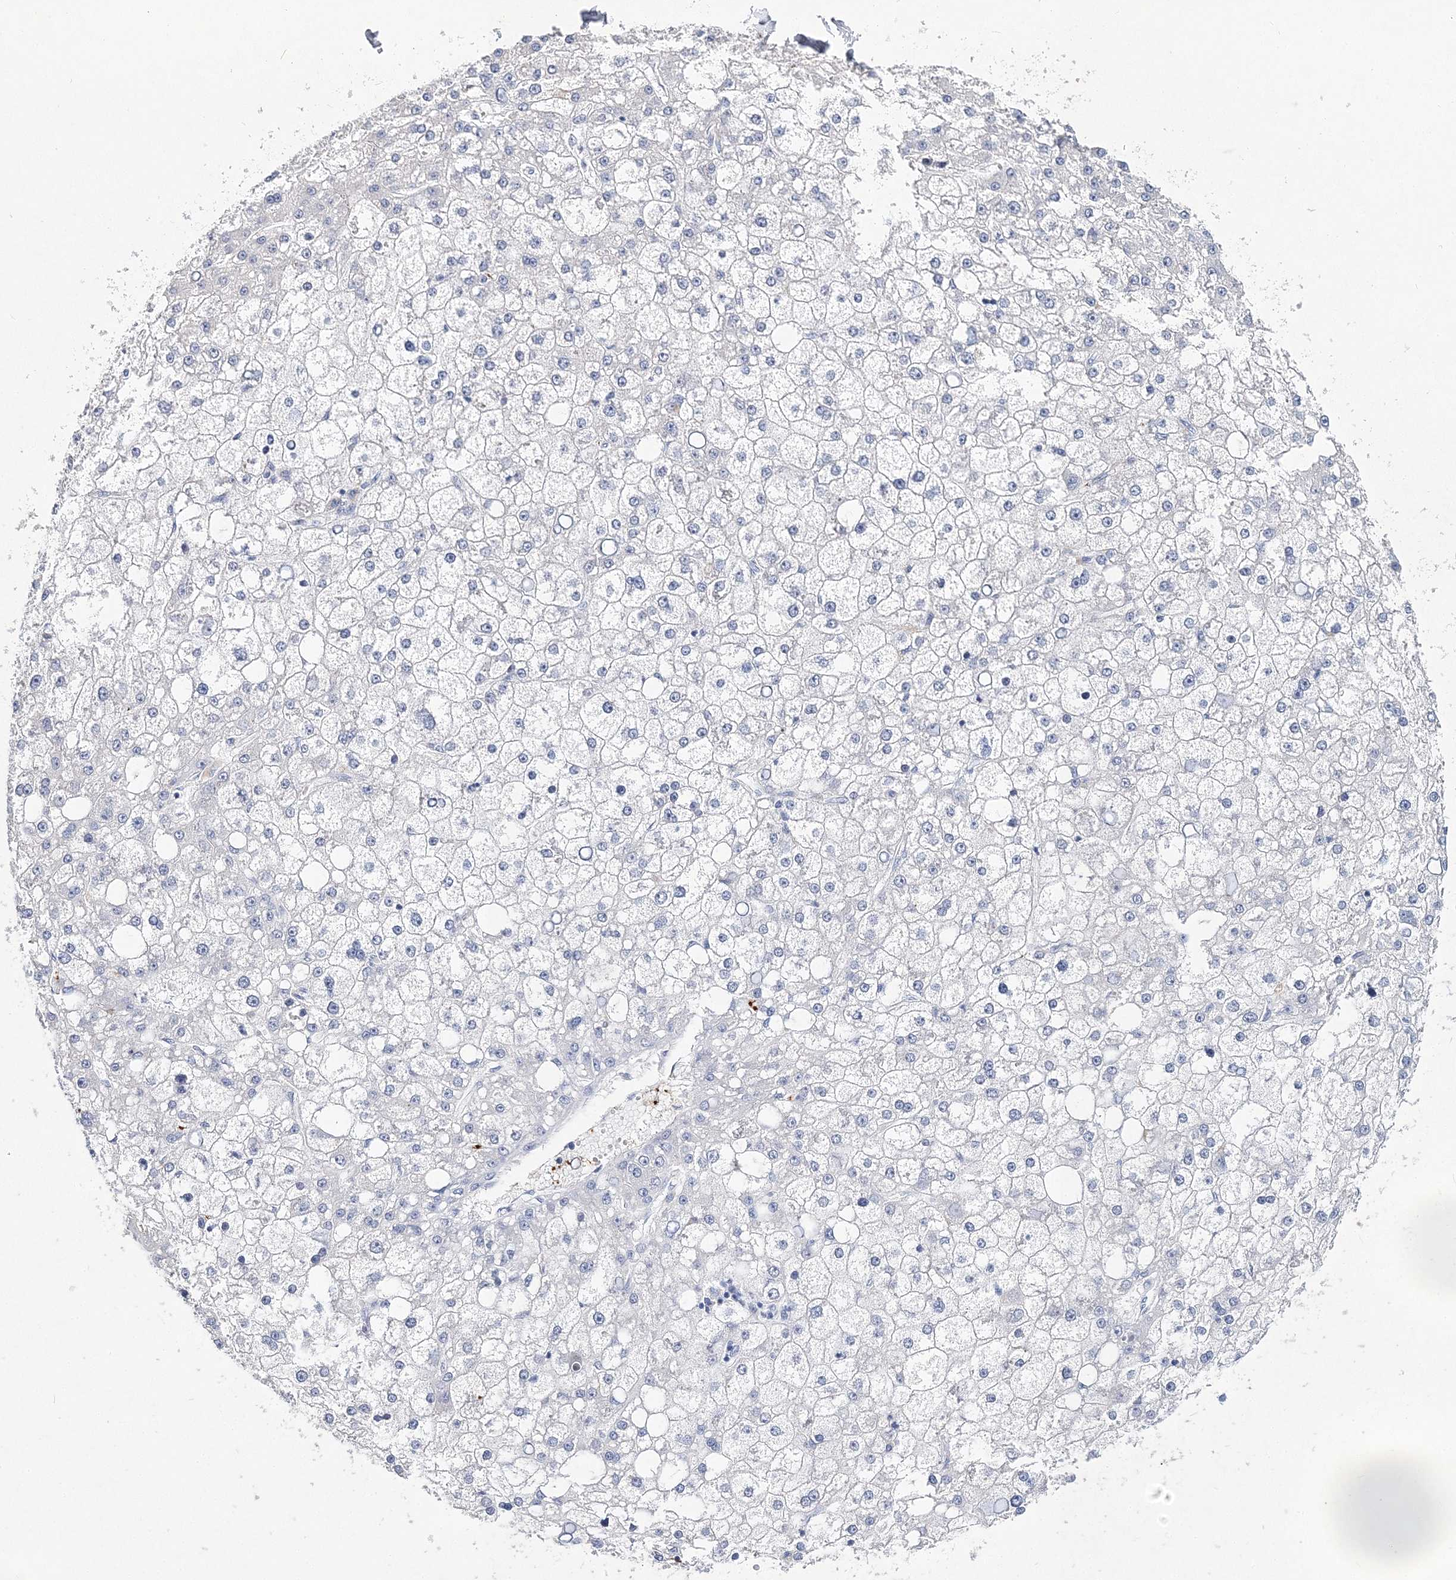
{"staining": {"intensity": "negative", "quantity": "none", "location": "none"}, "tissue": "liver cancer", "cell_type": "Tumor cells", "image_type": "cancer", "snomed": [{"axis": "morphology", "description": "Carcinoma, Hepatocellular, NOS"}, {"axis": "topography", "description": "Liver"}], "caption": "The immunohistochemistry micrograph has no significant staining in tumor cells of liver cancer (hepatocellular carcinoma) tissue.", "gene": "MYOZ2", "patient": {"sex": "male", "age": 67}}